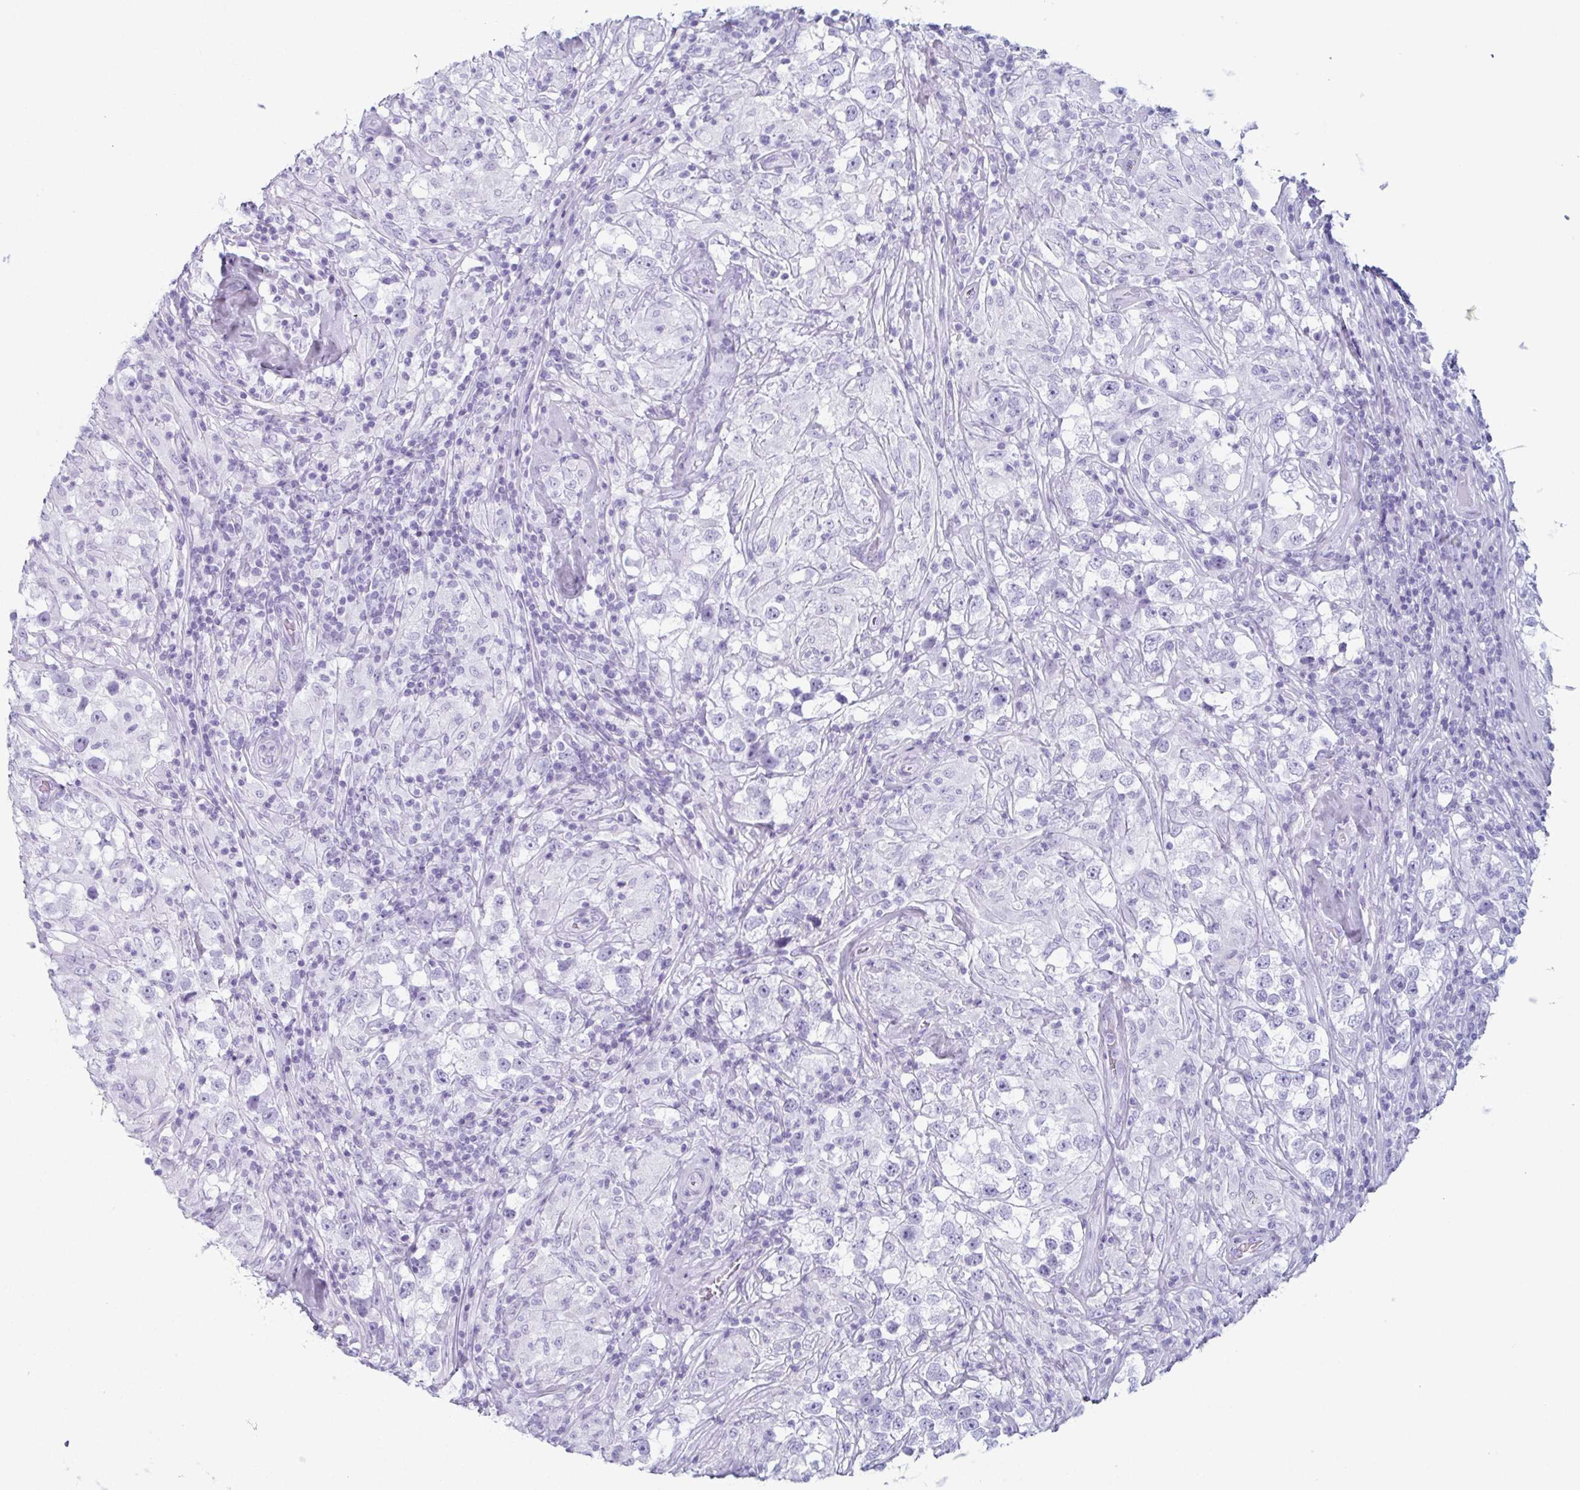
{"staining": {"intensity": "negative", "quantity": "none", "location": "none"}, "tissue": "testis cancer", "cell_type": "Tumor cells", "image_type": "cancer", "snomed": [{"axis": "morphology", "description": "Seminoma, NOS"}, {"axis": "topography", "description": "Testis"}], "caption": "Micrograph shows no protein staining in tumor cells of testis cancer tissue.", "gene": "ENKUR", "patient": {"sex": "male", "age": 46}}